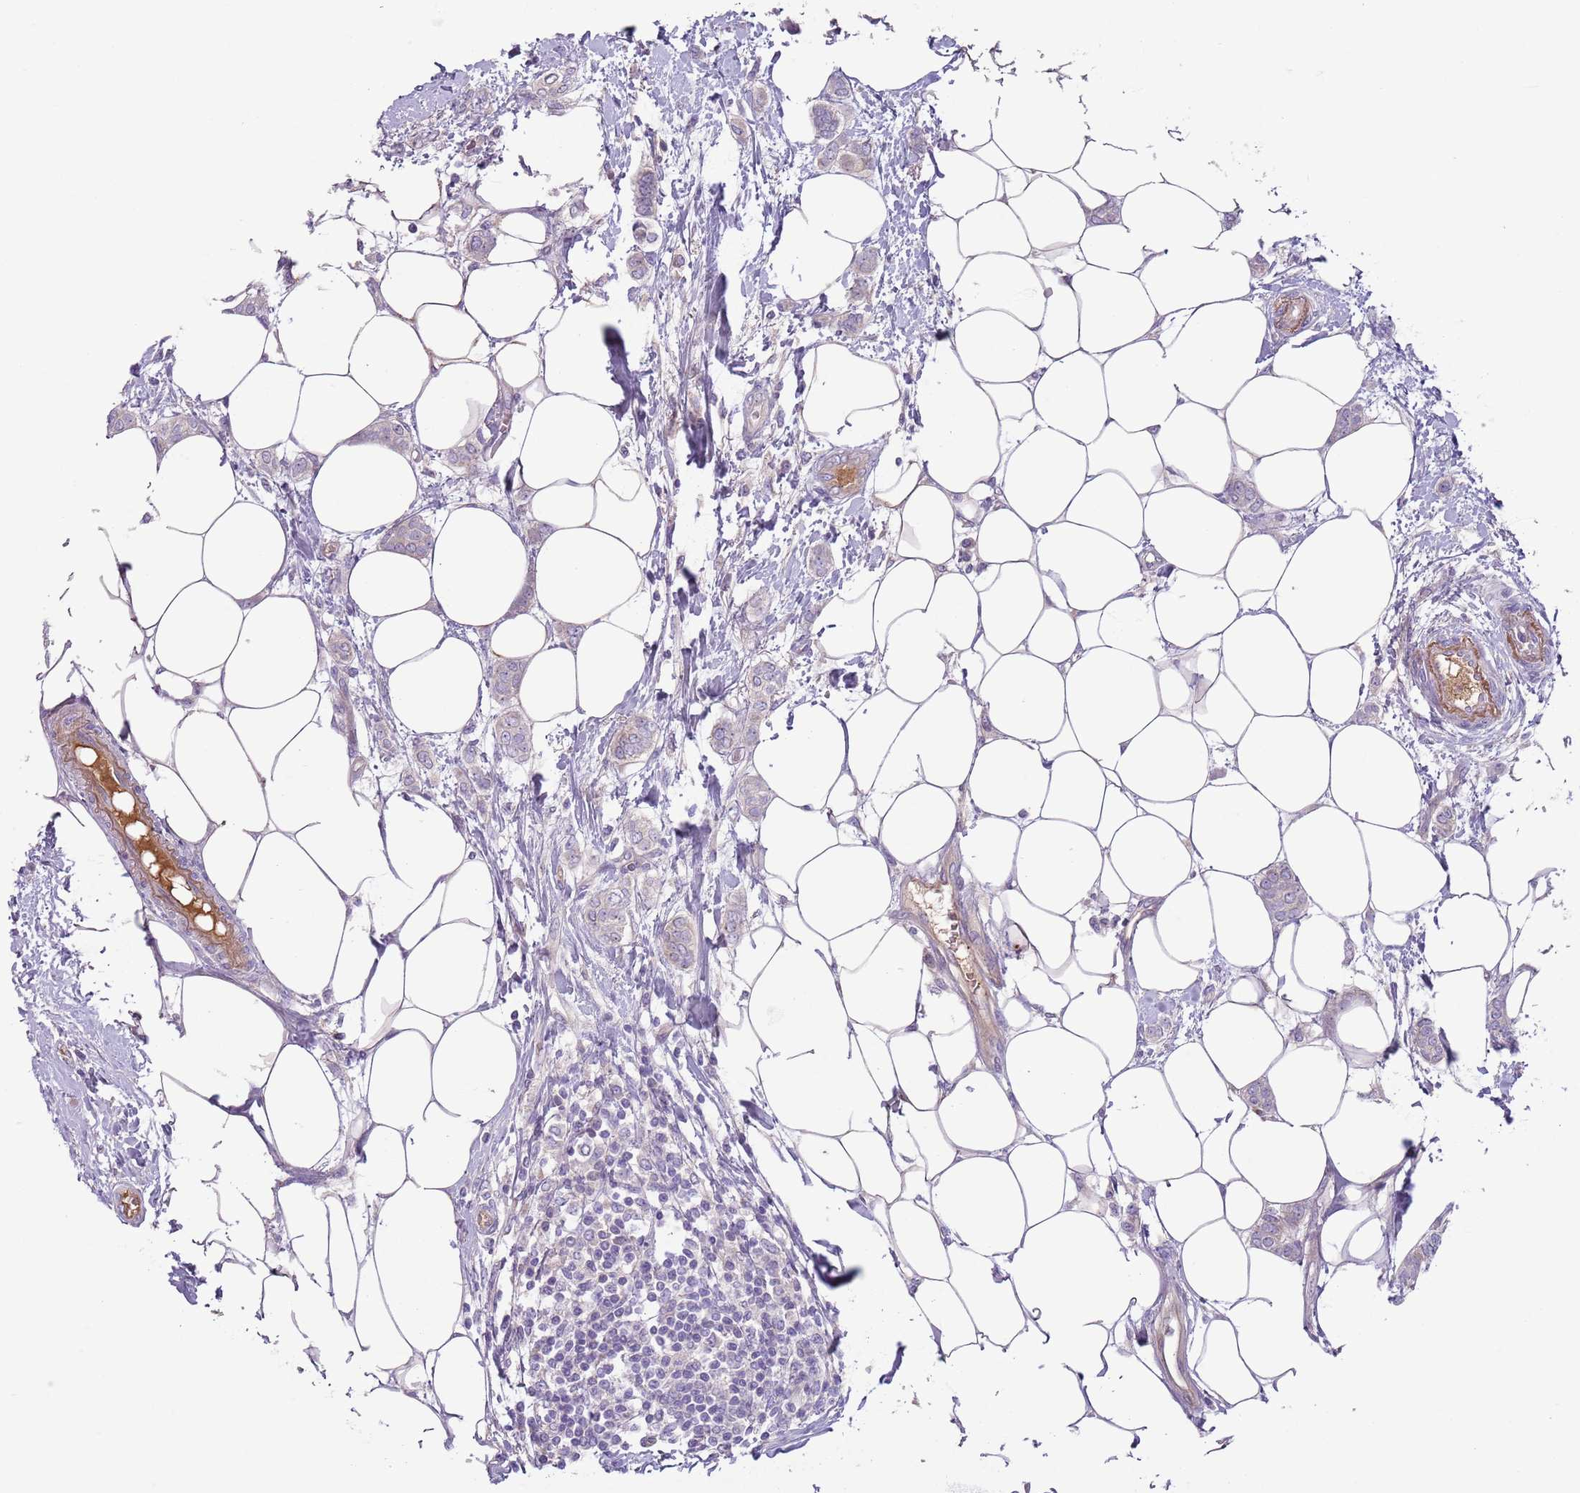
{"staining": {"intensity": "negative", "quantity": "none", "location": "none"}, "tissue": "breast cancer", "cell_type": "Tumor cells", "image_type": "cancer", "snomed": [{"axis": "morphology", "description": "Duct carcinoma"}, {"axis": "topography", "description": "Breast"}], "caption": "Immunohistochemistry (IHC) photomicrograph of neoplastic tissue: human breast infiltrating ductal carcinoma stained with DAB reveals no significant protein positivity in tumor cells. (DAB immunohistochemistry (IHC), high magnification).", "gene": "CFH", "patient": {"sex": "female", "age": 72}}